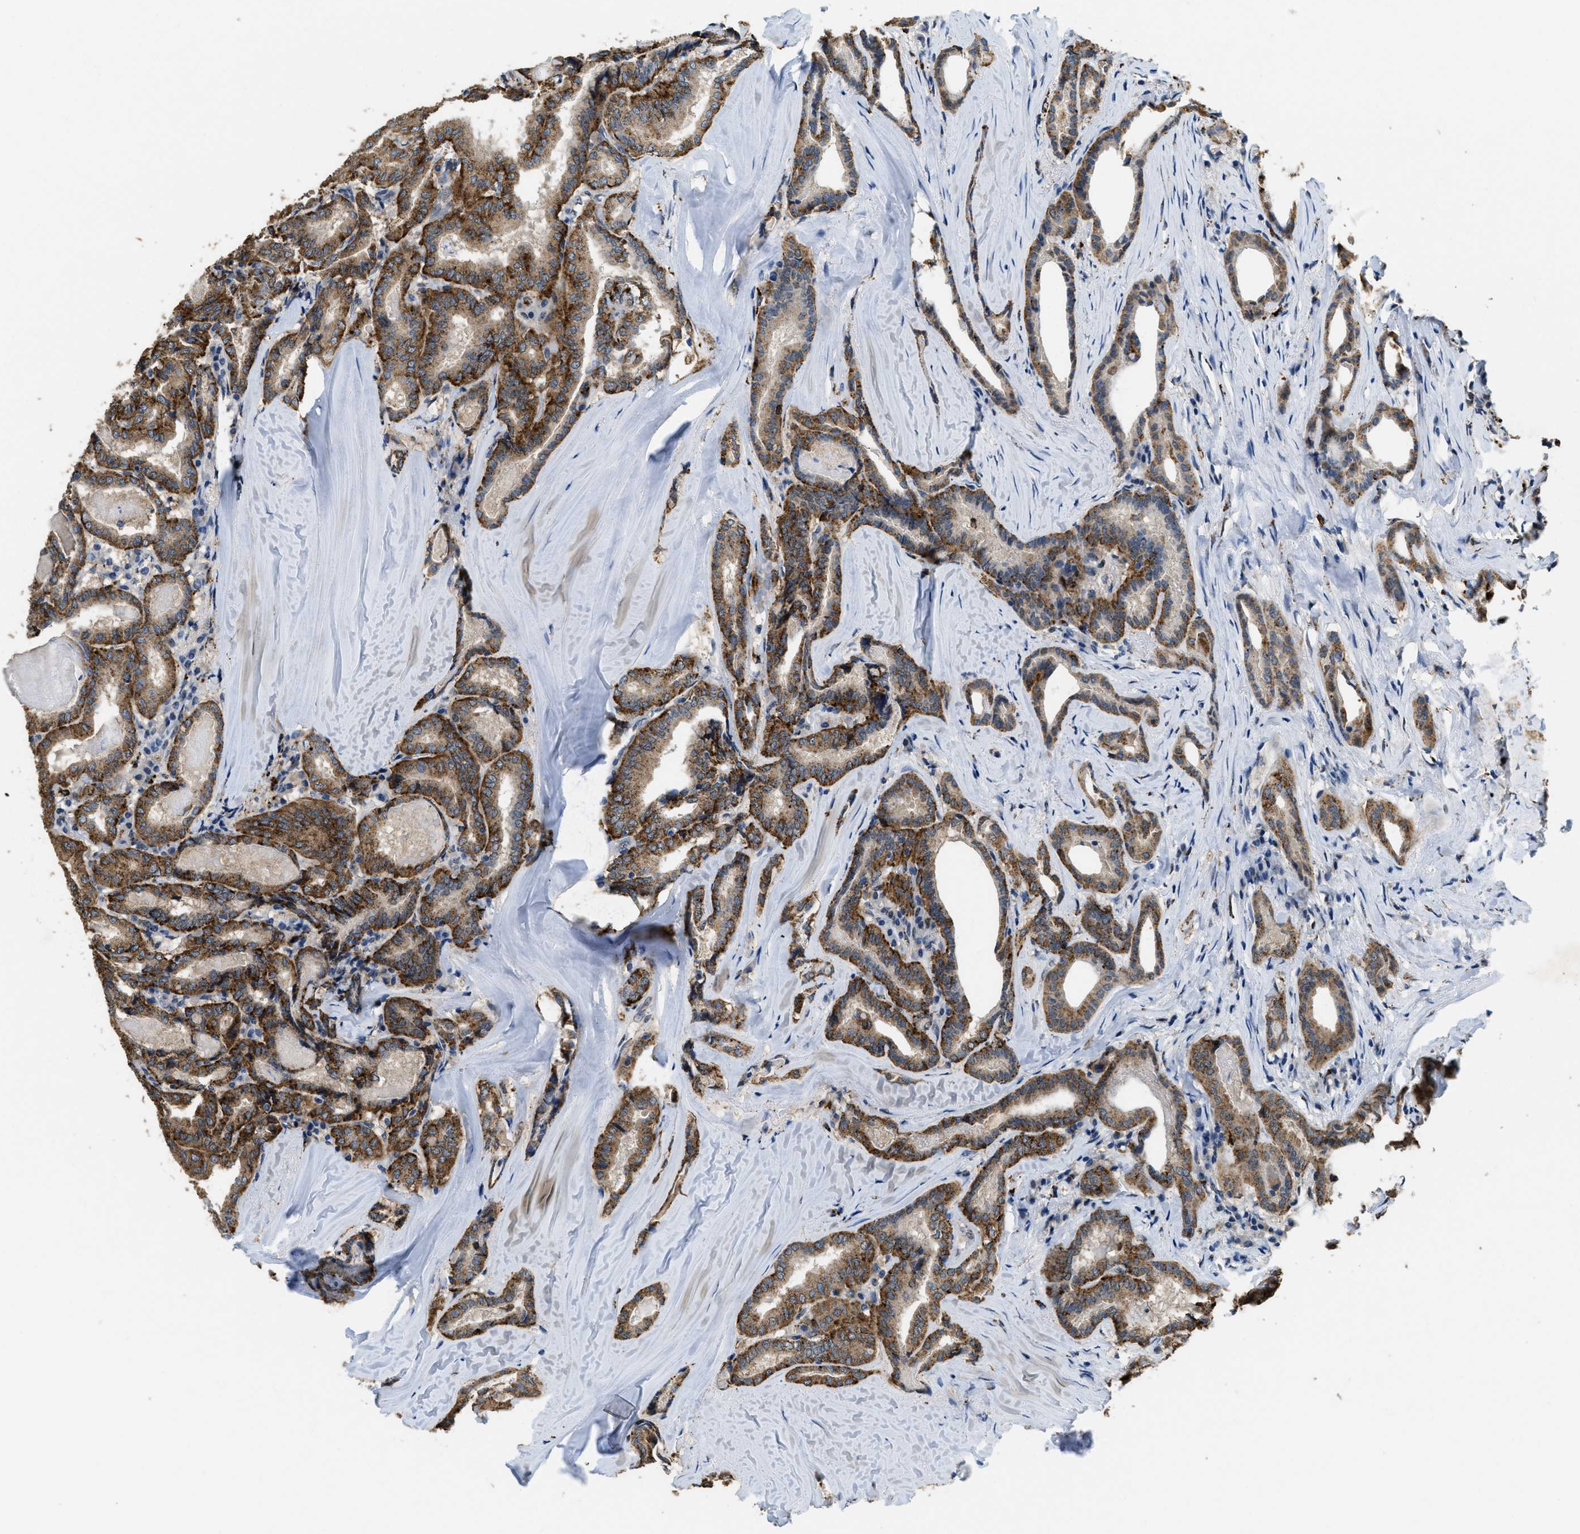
{"staining": {"intensity": "moderate", "quantity": ">75%", "location": "cytoplasmic/membranous"}, "tissue": "thyroid cancer", "cell_type": "Tumor cells", "image_type": "cancer", "snomed": [{"axis": "morphology", "description": "Papillary adenocarcinoma, NOS"}, {"axis": "topography", "description": "Thyroid gland"}], "caption": "A high-resolution histopathology image shows immunohistochemistry staining of papillary adenocarcinoma (thyroid), which exhibits moderate cytoplasmic/membranous expression in approximately >75% of tumor cells.", "gene": "BMPR2", "patient": {"sex": "female", "age": 42}}